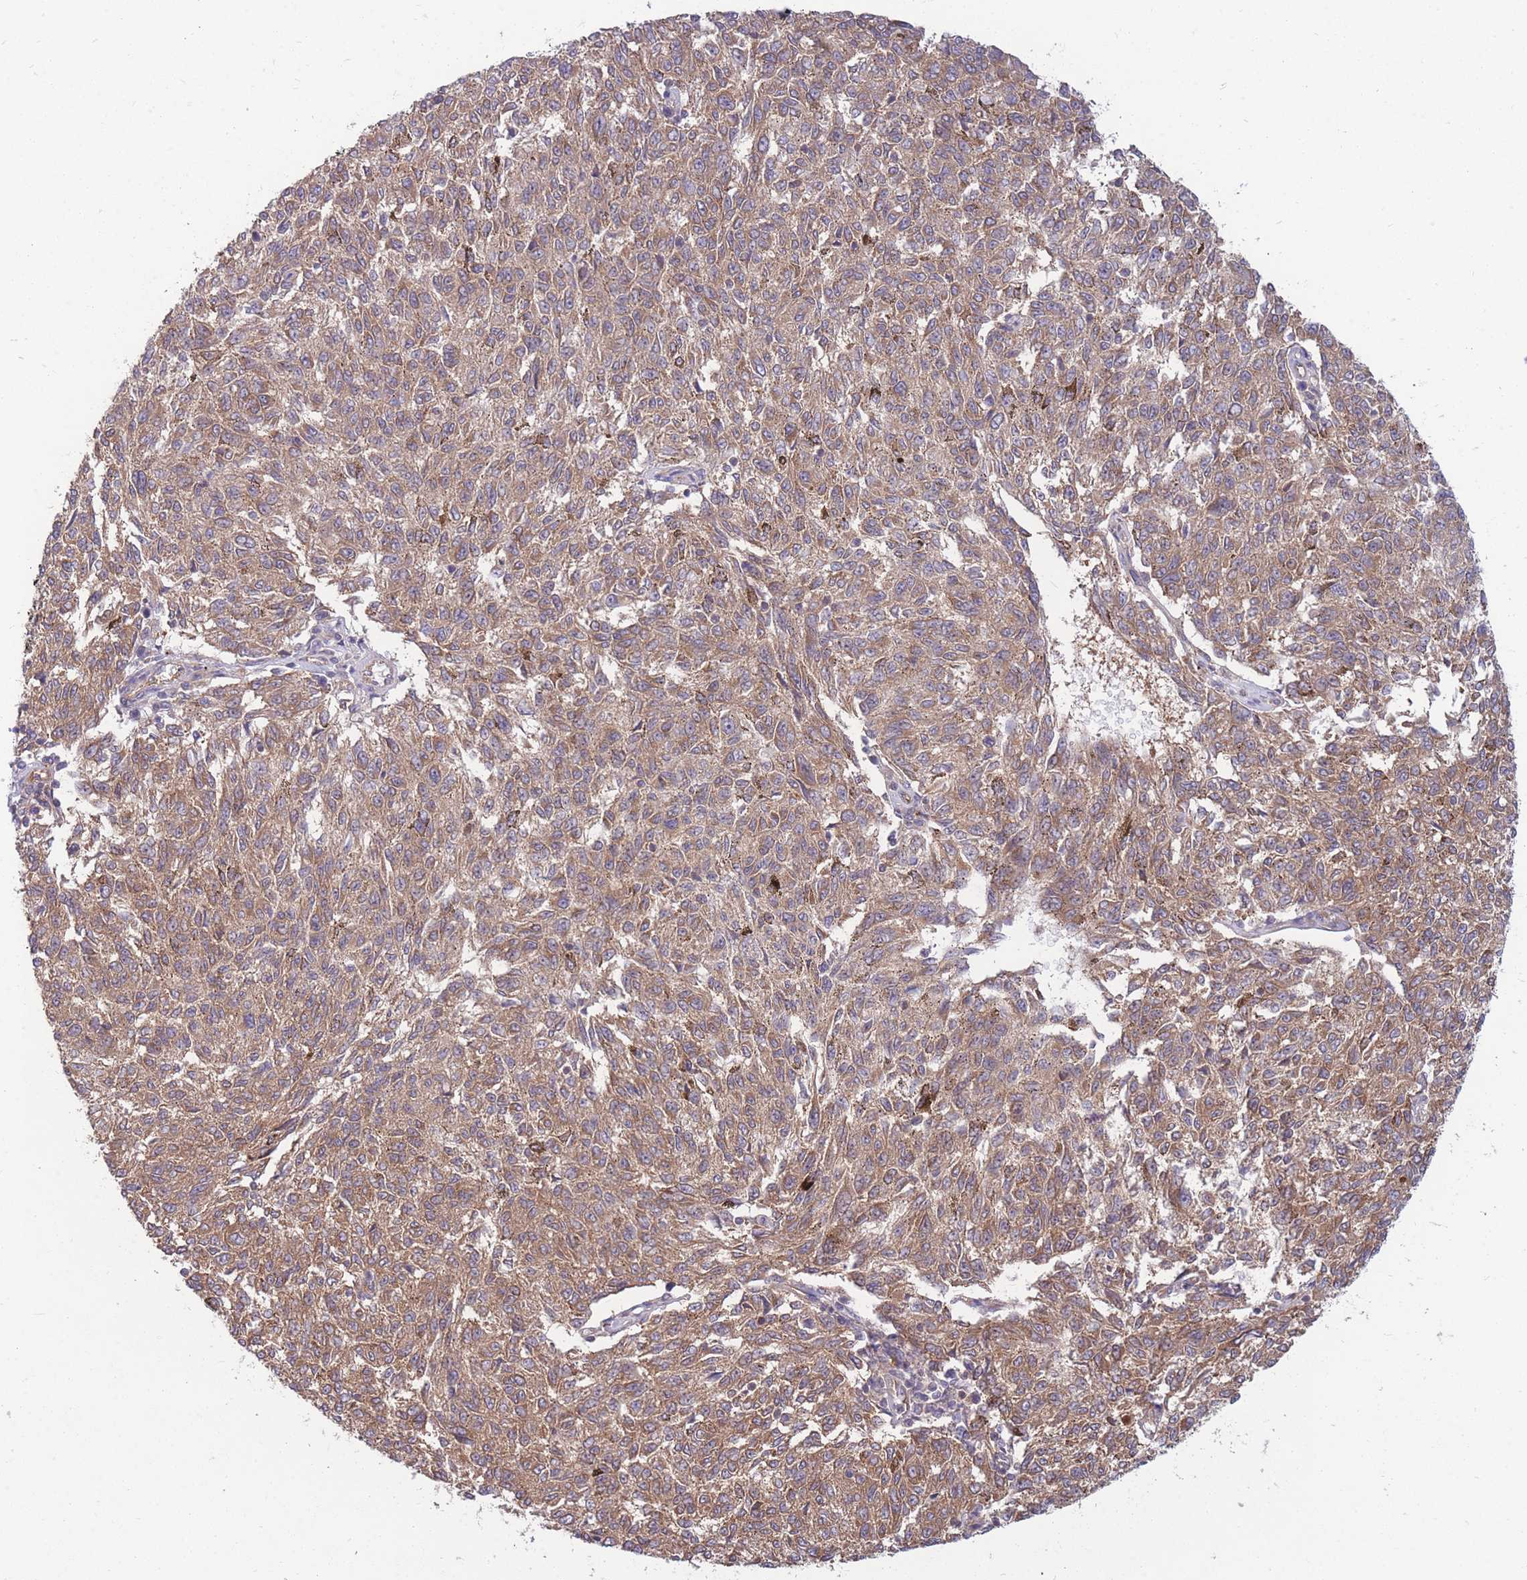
{"staining": {"intensity": "moderate", "quantity": ">75%", "location": "cytoplasmic/membranous"}, "tissue": "melanoma", "cell_type": "Tumor cells", "image_type": "cancer", "snomed": [{"axis": "morphology", "description": "Malignant melanoma, NOS"}, {"axis": "topography", "description": "Skin"}], "caption": "IHC (DAB (3,3'-diaminobenzidine)) staining of human melanoma reveals moderate cytoplasmic/membranous protein positivity in about >75% of tumor cells. (Stains: DAB in brown, nuclei in blue, Microscopy: brightfield microscopy at high magnification).", "gene": "GGA1", "patient": {"sex": "female", "age": 72}}